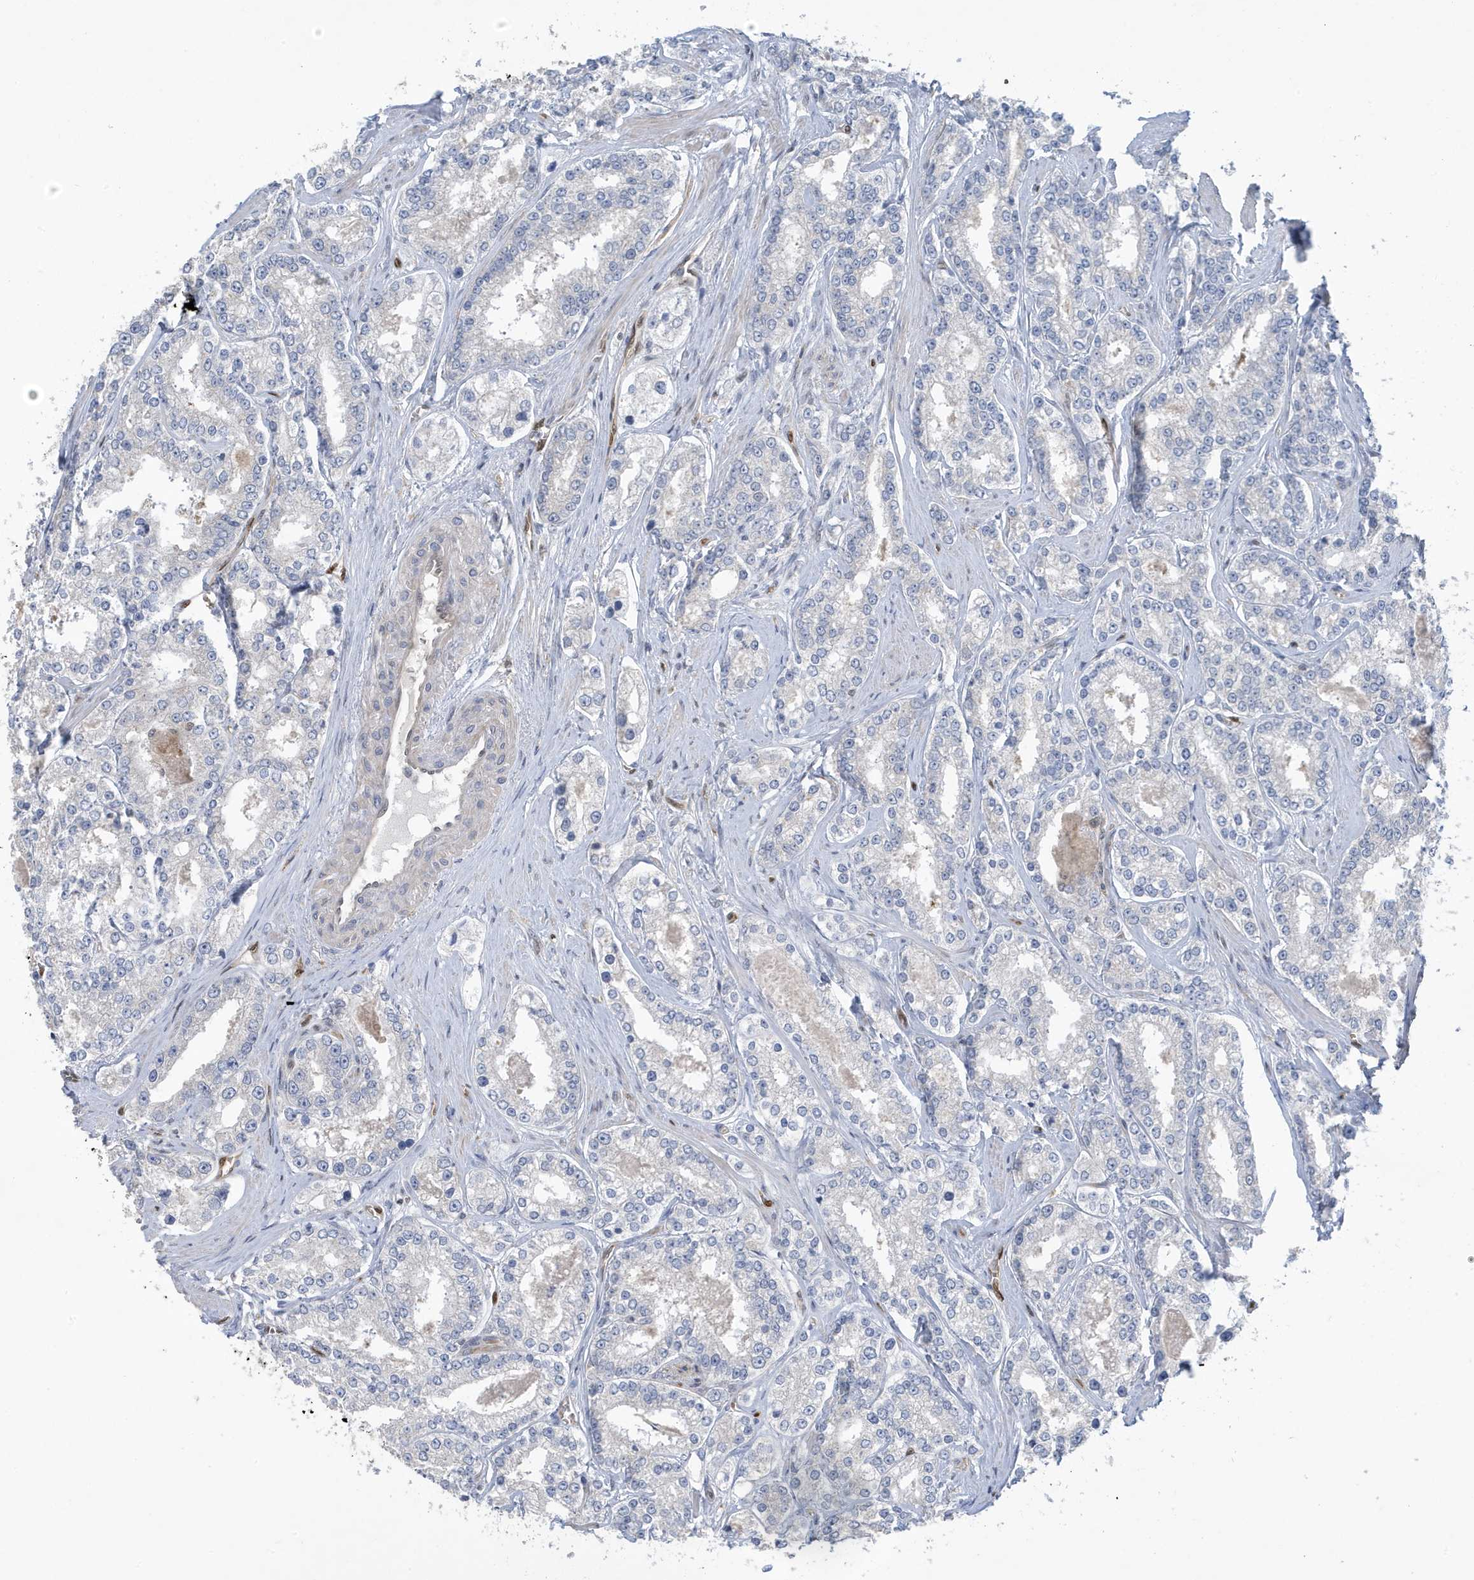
{"staining": {"intensity": "negative", "quantity": "none", "location": "none"}, "tissue": "prostate cancer", "cell_type": "Tumor cells", "image_type": "cancer", "snomed": [{"axis": "morphology", "description": "Normal tissue, NOS"}, {"axis": "morphology", "description": "Adenocarcinoma, High grade"}, {"axis": "topography", "description": "Prostate"}], "caption": "Immunohistochemistry of high-grade adenocarcinoma (prostate) demonstrates no positivity in tumor cells. The staining is performed using DAB brown chromogen with nuclei counter-stained in using hematoxylin.", "gene": "NCOA7", "patient": {"sex": "male", "age": 83}}